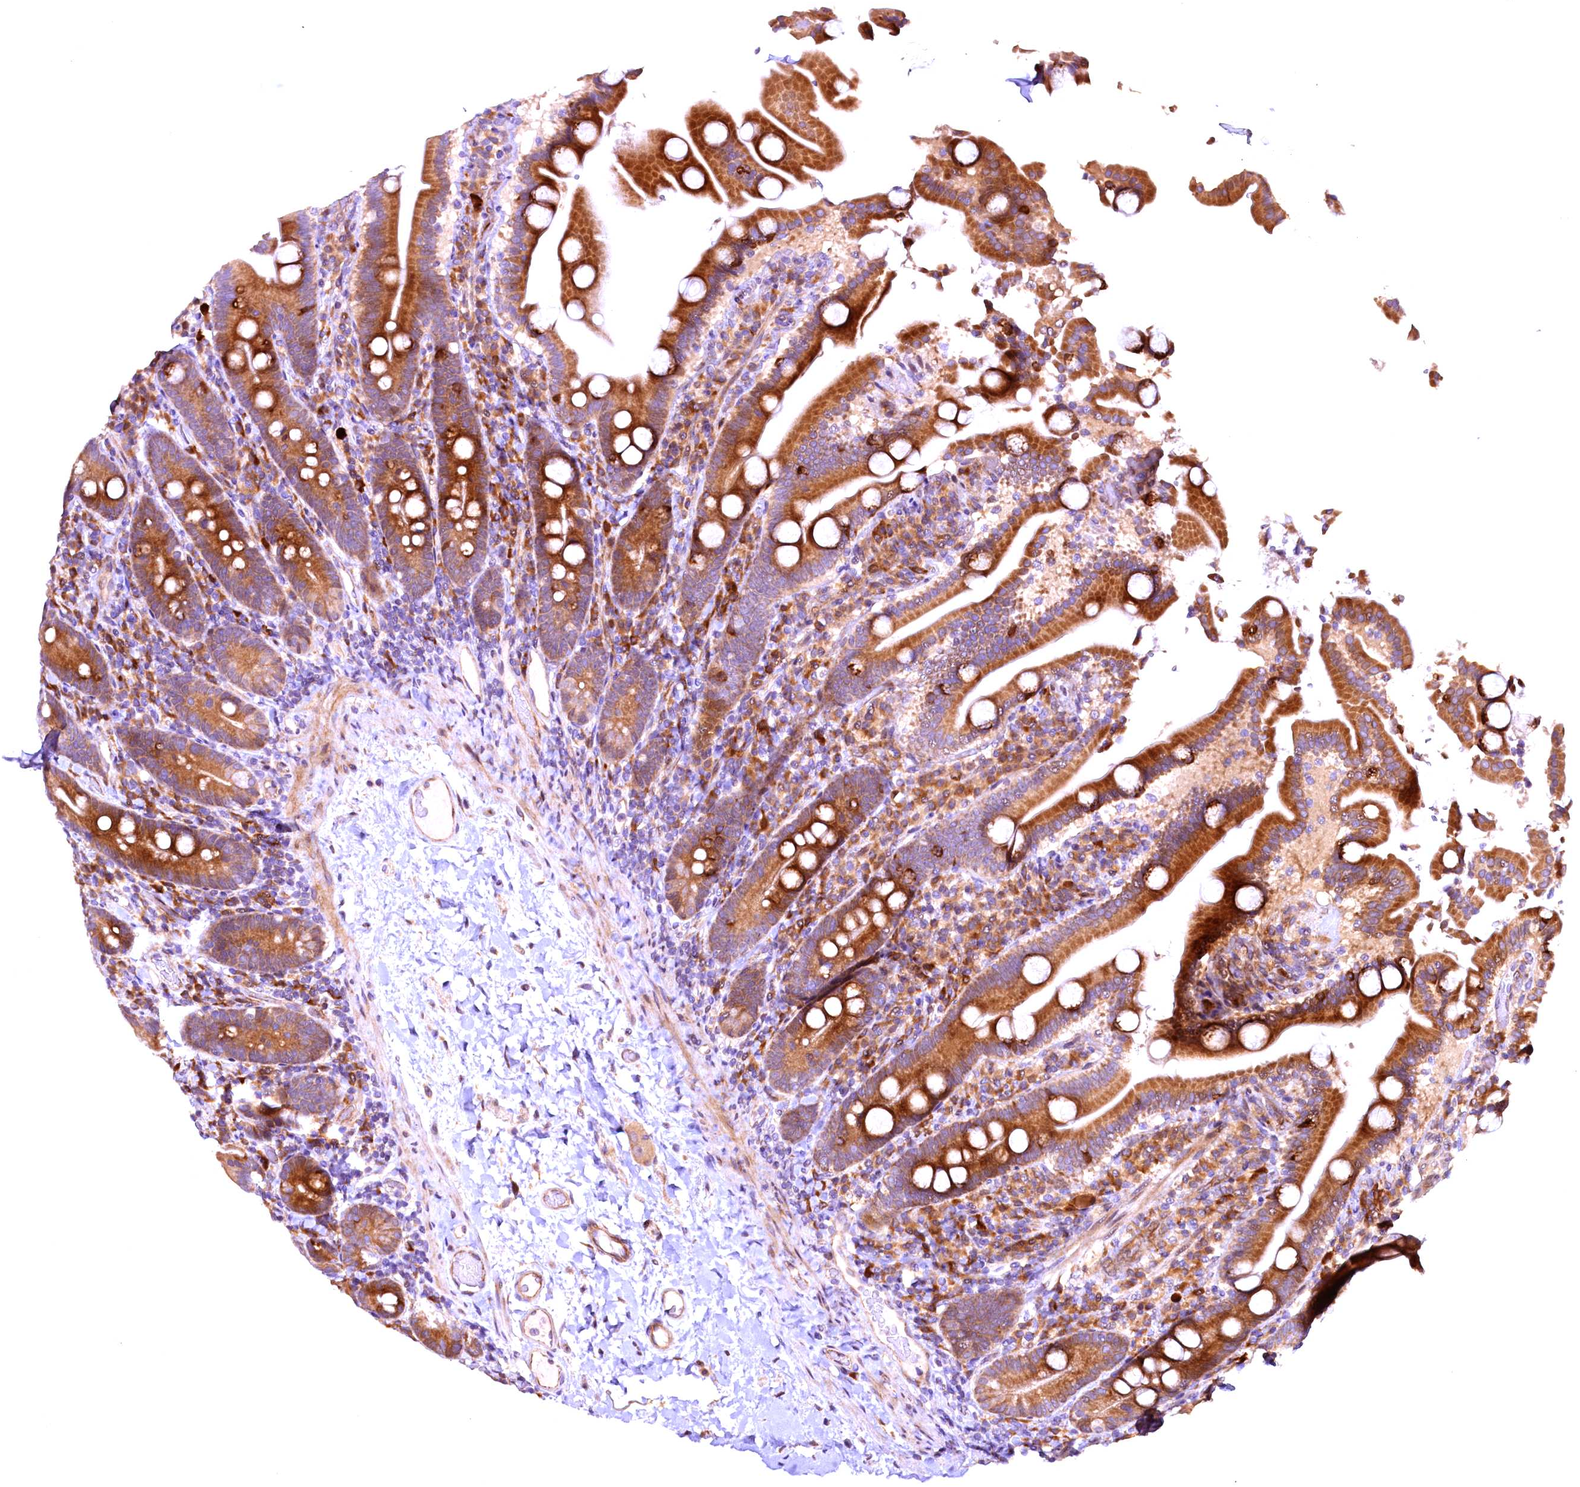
{"staining": {"intensity": "moderate", "quantity": ">75%", "location": "cytoplasmic/membranous"}, "tissue": "duodenum", "cell_type": "Glandular cells", "image_type": "normal", "snomed": [{"axis": "morphology", "description": "Normal tissue, NOS"}, {"axis": "topography", "description": "Duodenum"}], "caption": "This image demonstrates immunohistochemistry (IHC) staining of unremarkable duodenum, with medium moderate cytoplasmic/membranous staining in approximately >75% of glandular cells.", "gene": "RPUSD2", "patient": {"sex": "male", "age": 55}}